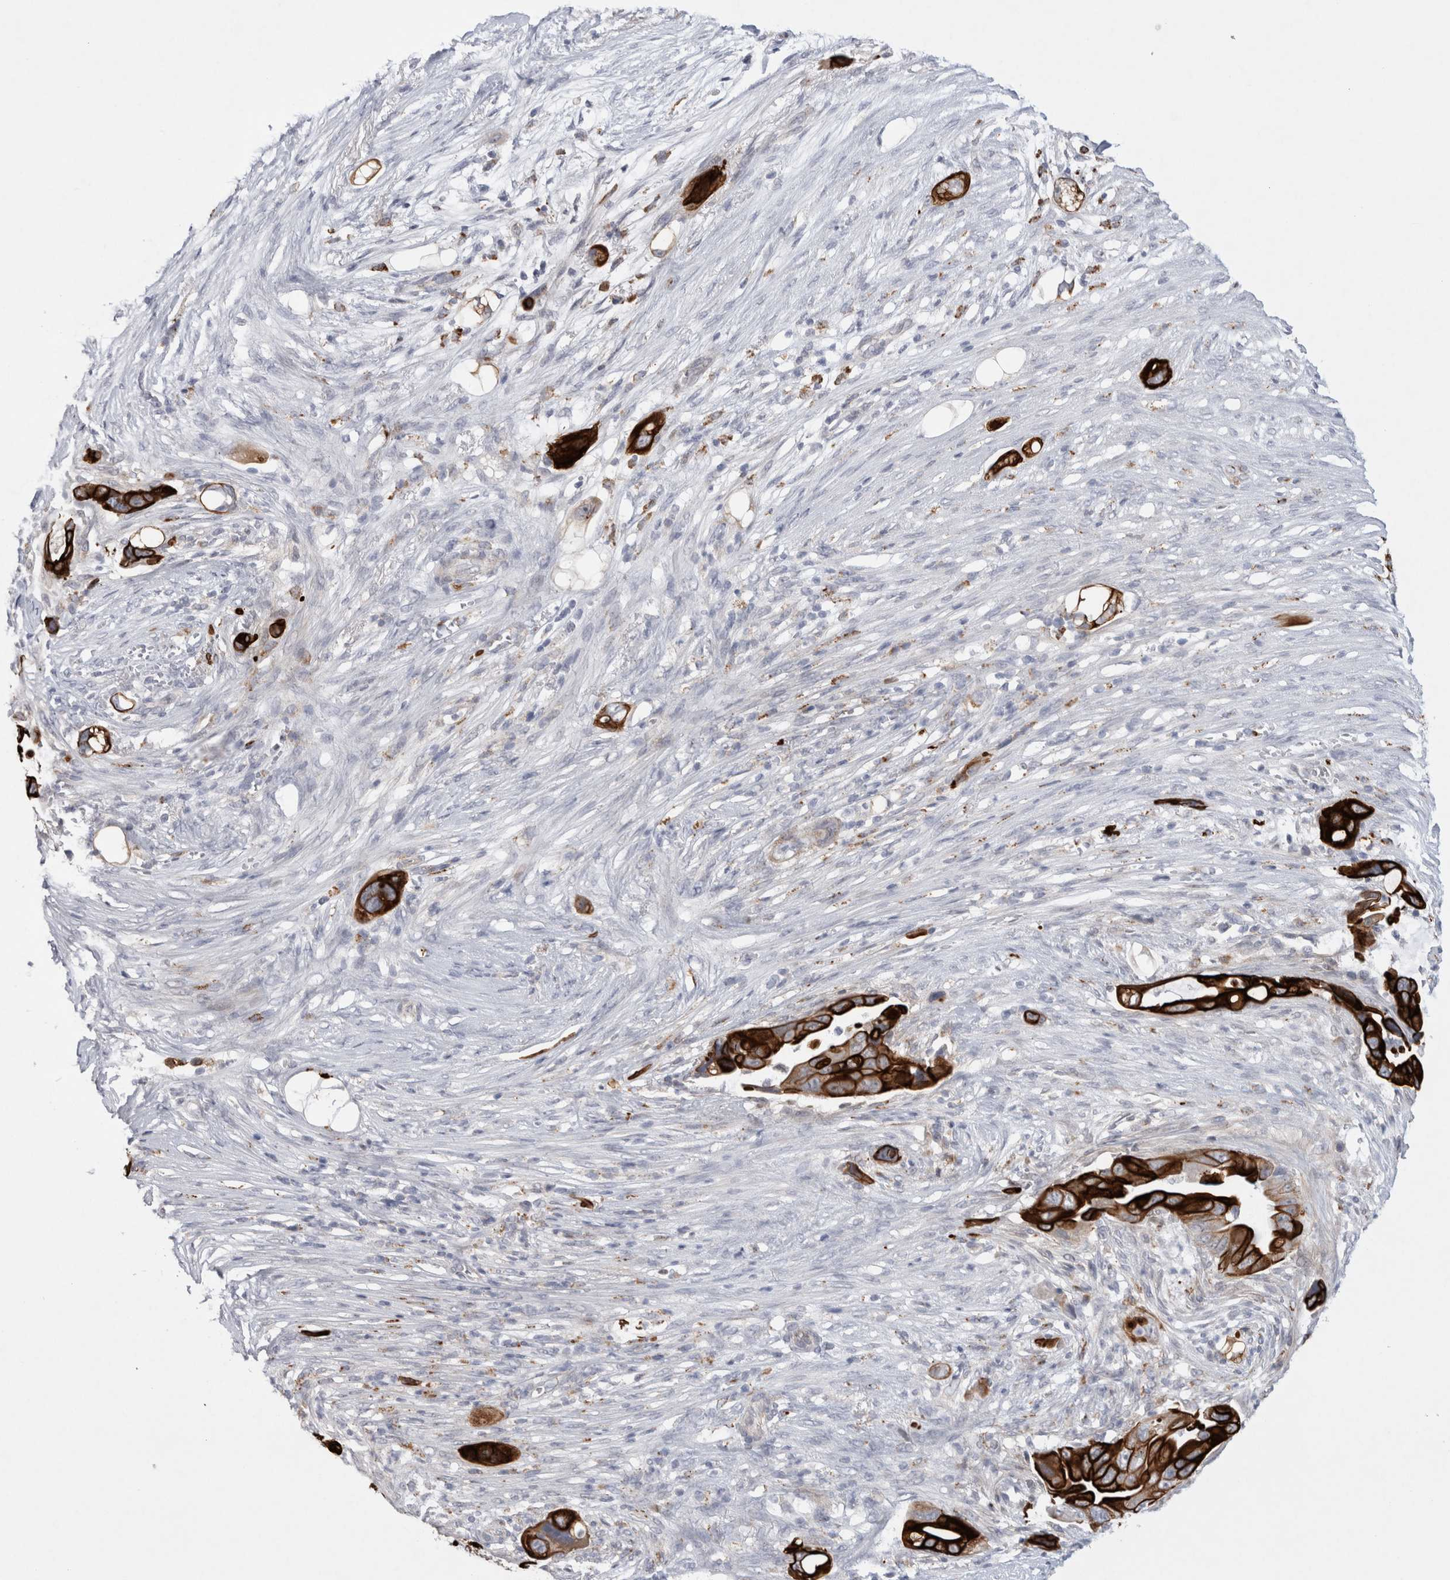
{"staining": {"intensity": "strong", "quantity": ">75%", "location": "cytoplasmic/membranous"}, "tissue": "pancreatic cancer", "cell_type": "Tumor cells", "image_type": "cancer", "snomed": [{"axis": "morphology", "description": "Adenocarcinoma, NOS"}, {"axis": "topography", "description": "Pancreas"}], "caption": "Pancreatic cancer tissue displays strong cytoplasmic/membranous staining in about >75% of tumor cells", "gene": "GAA", "patient": {"sex": "female", "age": 72}}